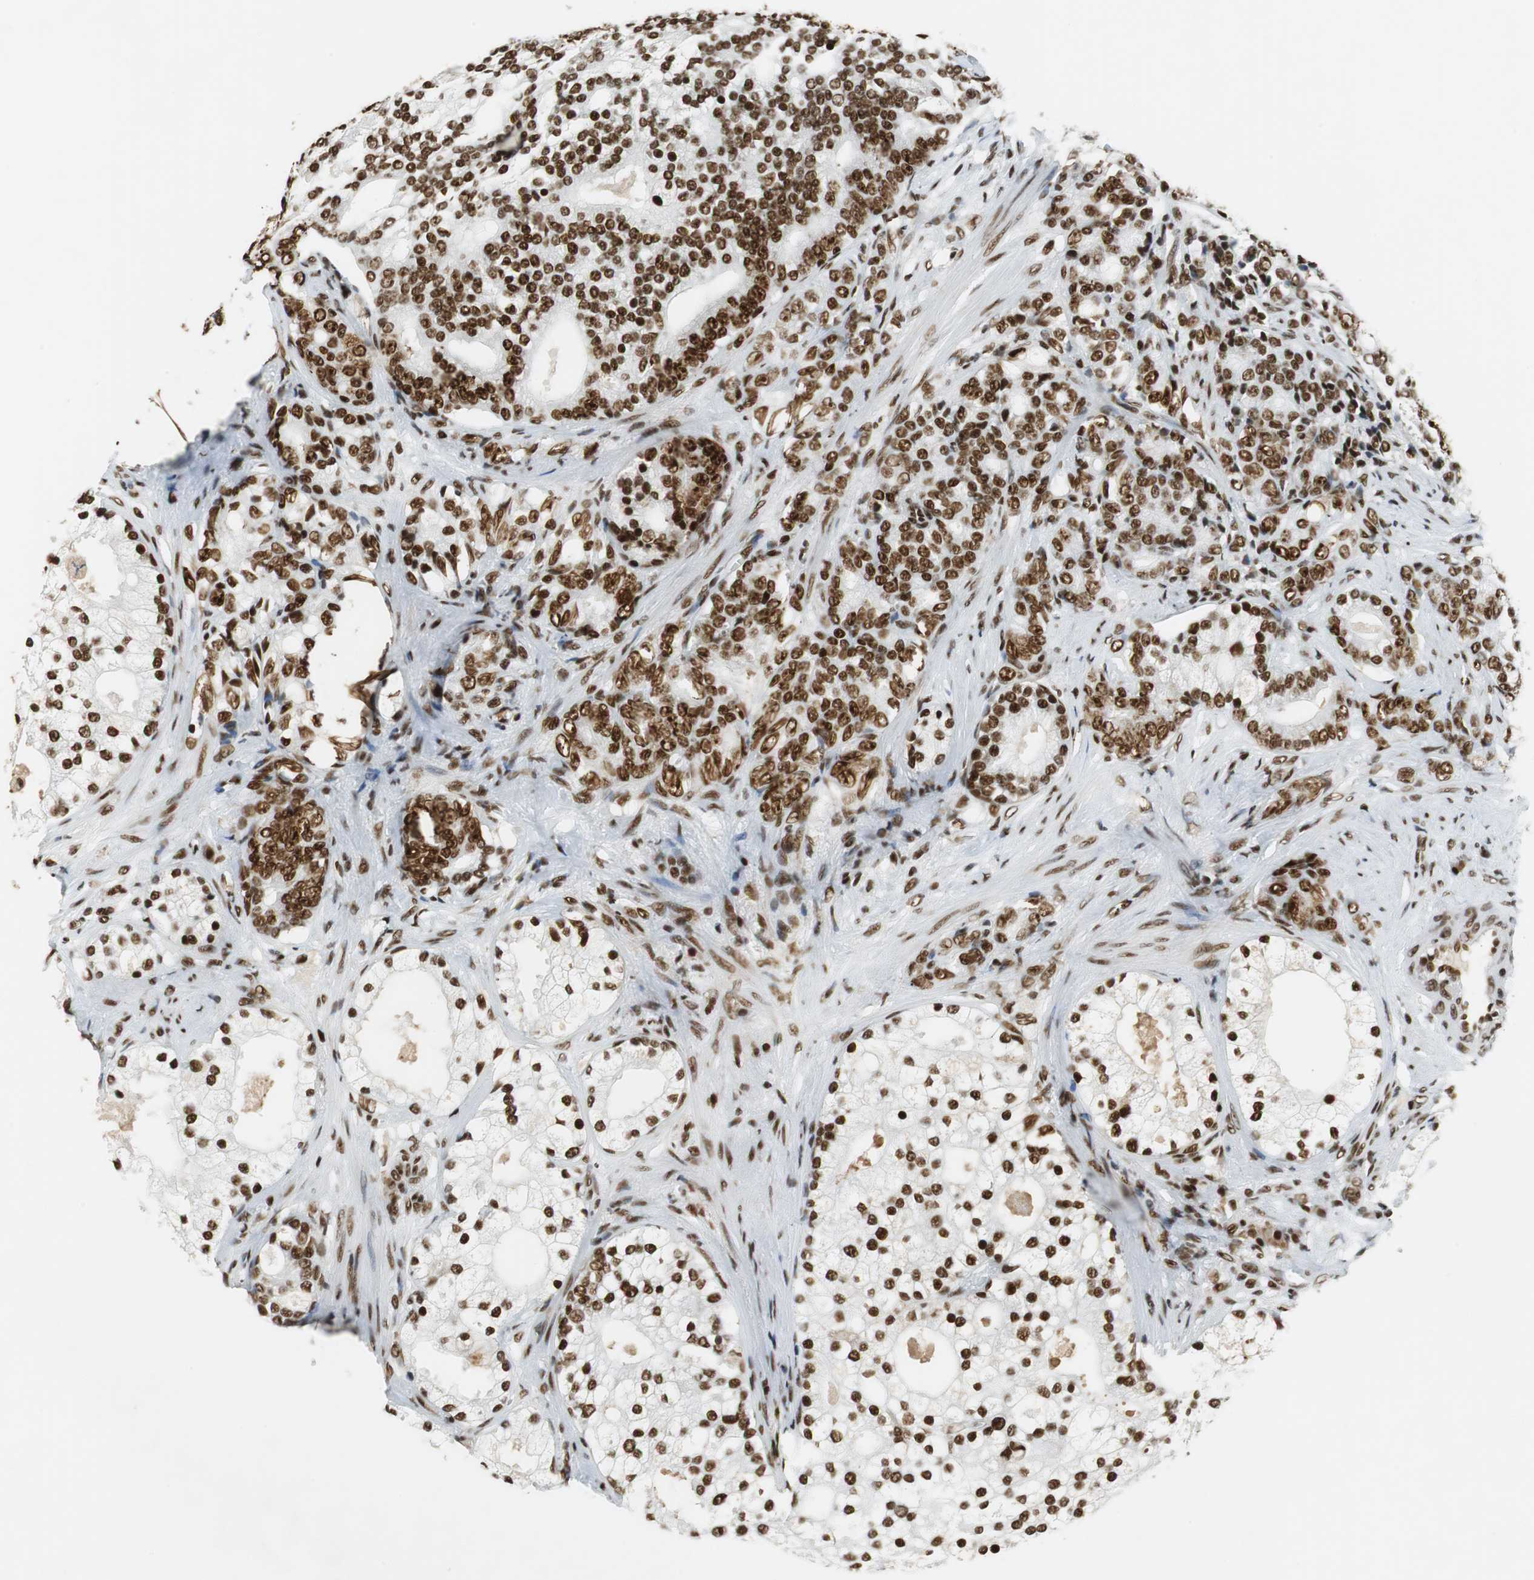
{"staining": {"intensity": "strong", "quantity": ">75%", "location": "nuclear"}, "tissue": "prostate cancer", "cell_type": "Tumor cells", "image_type": "cancer", "snomed": [{"axis": "morphology", "description": "Adenocarcinoma, Low grade"}, {"axis": "topography", "description": "Prostate"}], "caption": "This is an image of immunohistochemistry (IHC) staining of prostate cancer, which shows strong positivity in the nuclear of tumor cells.", "gene": "PRKDC", "patient": {"sex": "male", "age": 58}}